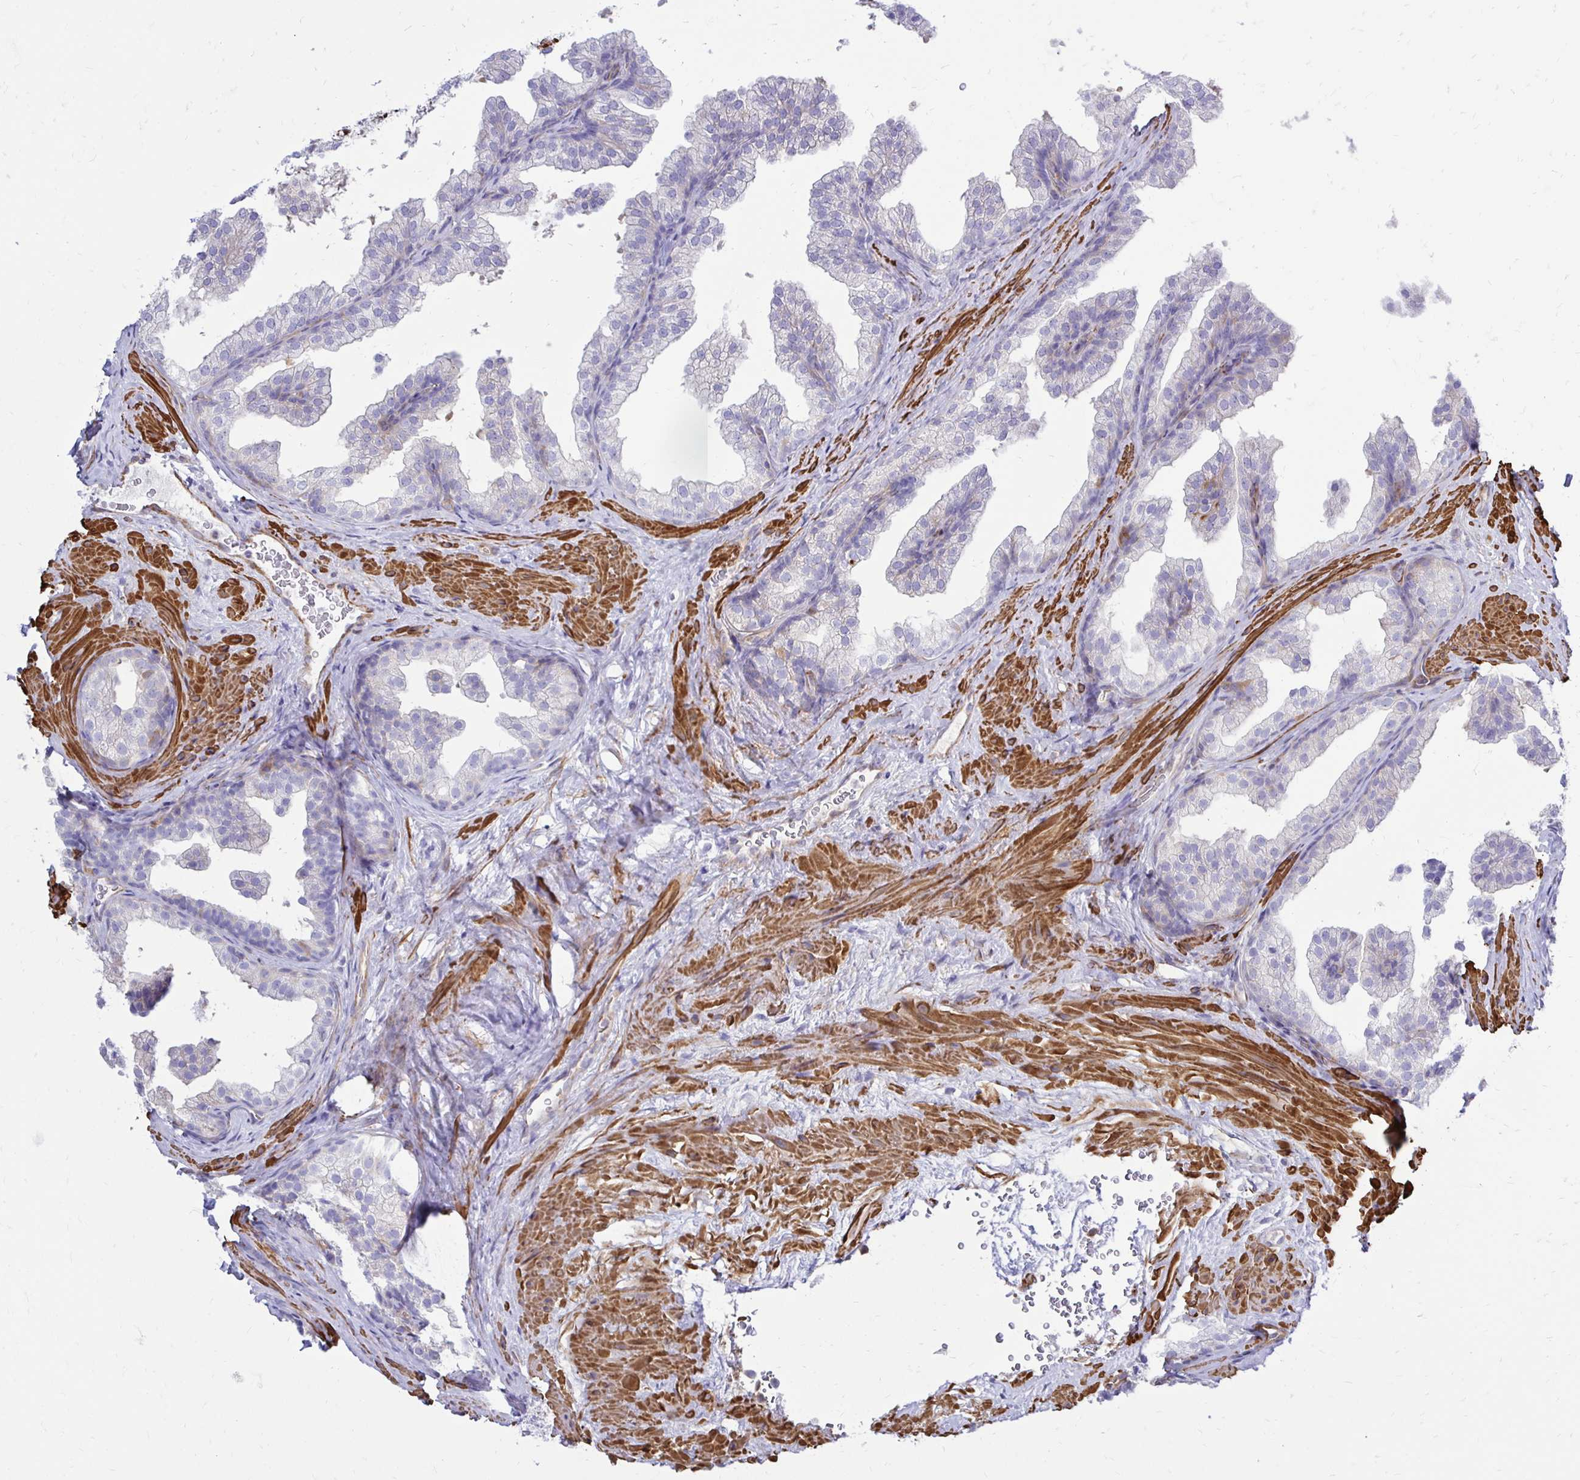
{"staining": {"intensity": "negative", "quantity": "none", "location": "none"}, "tissue": "prostate", "cell_type": "Glandular cells", "image_type": "normal", "snomed": [{"axis": "morphology", "description": "Normal tissue, NOS"}, {"axis": "topography", "description": "Prostate"}], "caption": "Immunohistochemistry image of normal prostate: human prostate stained with DAB (3,3'-diaminobenzidine) reveals no significant protein positivity in glandular cells.", "gene": "CTPS1", "patient": {"sex": "male", "age": 37}}